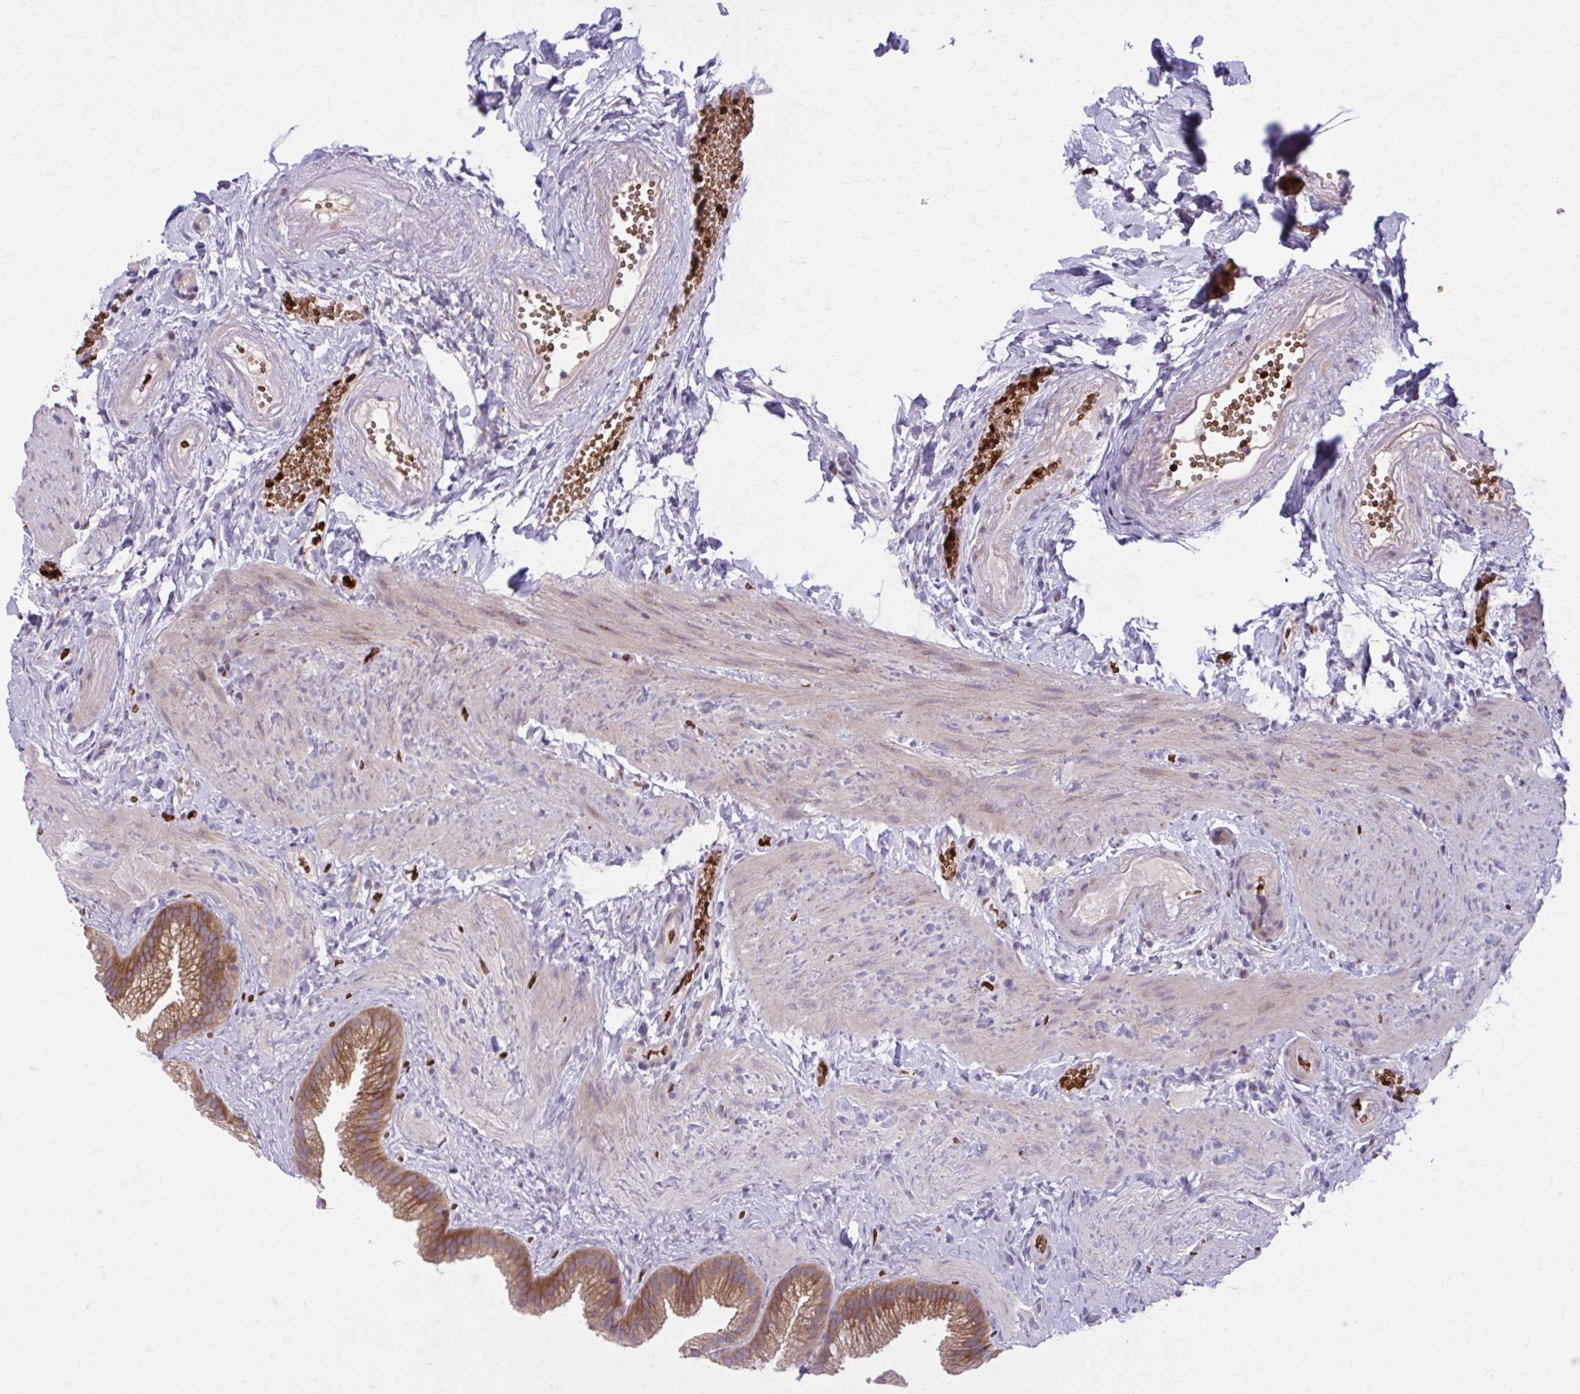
{"staining": {"intensity": "strong", "quantity": ">75%", "location": "cytoplasmic/membranous"}, "tissue": "gallbladder", "cell_type": "Glandular cells", "image_type": "normal", "snomed": [{"axis": "morphology", "description": "Normal tissue, NOS"}, {"axis": "topography", "description": "Gallbladder"}], "caption": "An immunohistochemistry (IHC) micrograph of unremarkable tissue is shown. Protein staining in brown shows strong cytoplasmic/membranous positivity in gallbladder within glandular cells.", "gene": "SNF8", "patient": {"sex": "female", "age": 63}}